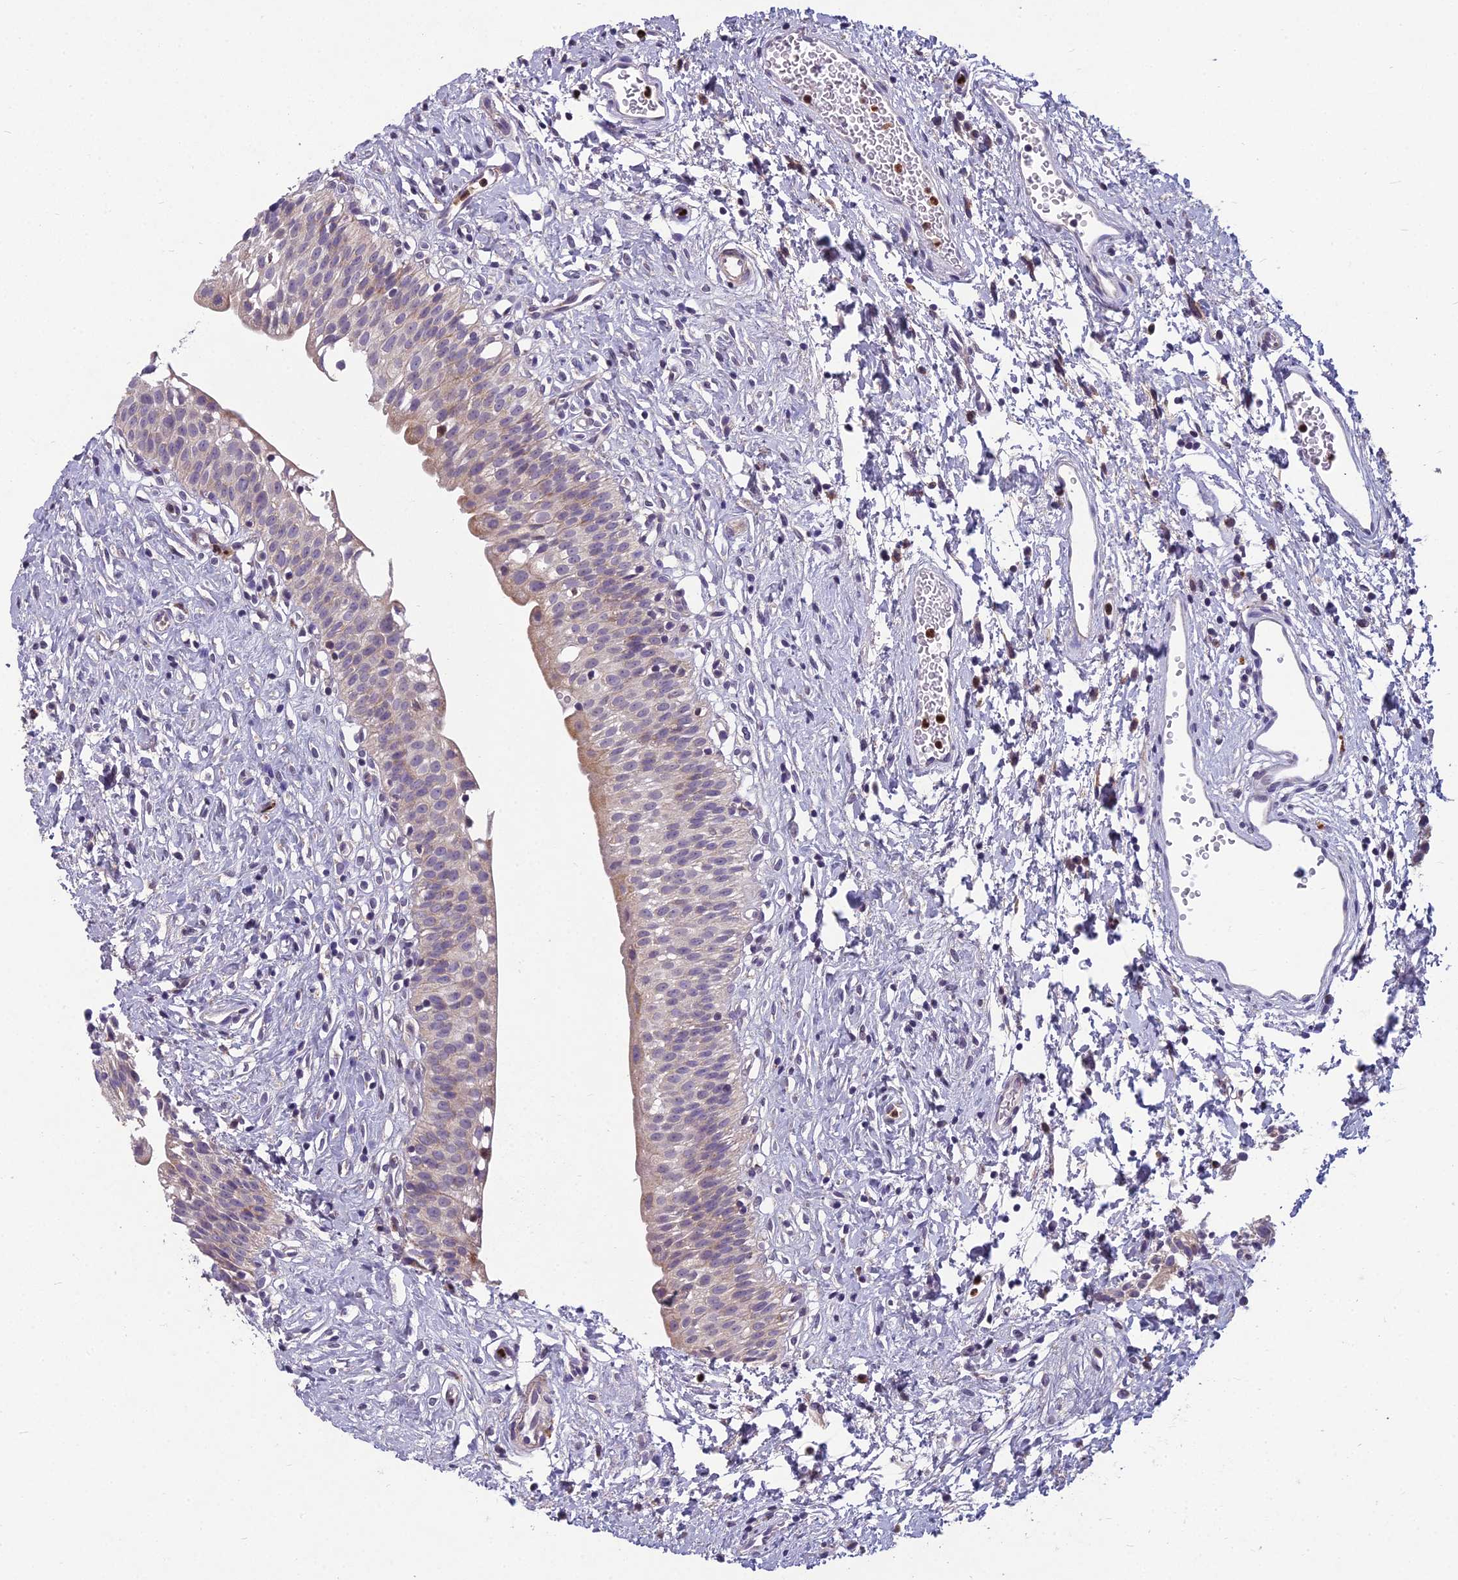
{"staining": {"intensity": "weak", "quantity": "25%-75%", "location": "cytoplasmic/membranous"}, "tissue": "urinary bladder", "cell_type": "Urothelial cells", "image_type": "normal", "snomed": [{"axis": "morphology", "description": "Normal tissue, NOS"}, {"axis": "topography", "description": "Urinary bladder"}], "caption": "Protein positivity by immunohistochemistry (IHC) shows weak cytoplasmic/membranous staining in approximately 25%-75% of urothelial cells in benign urinary bladder.", "gene": "ENSG00000188897", "patient": {"sex": "male", "age": 51}}